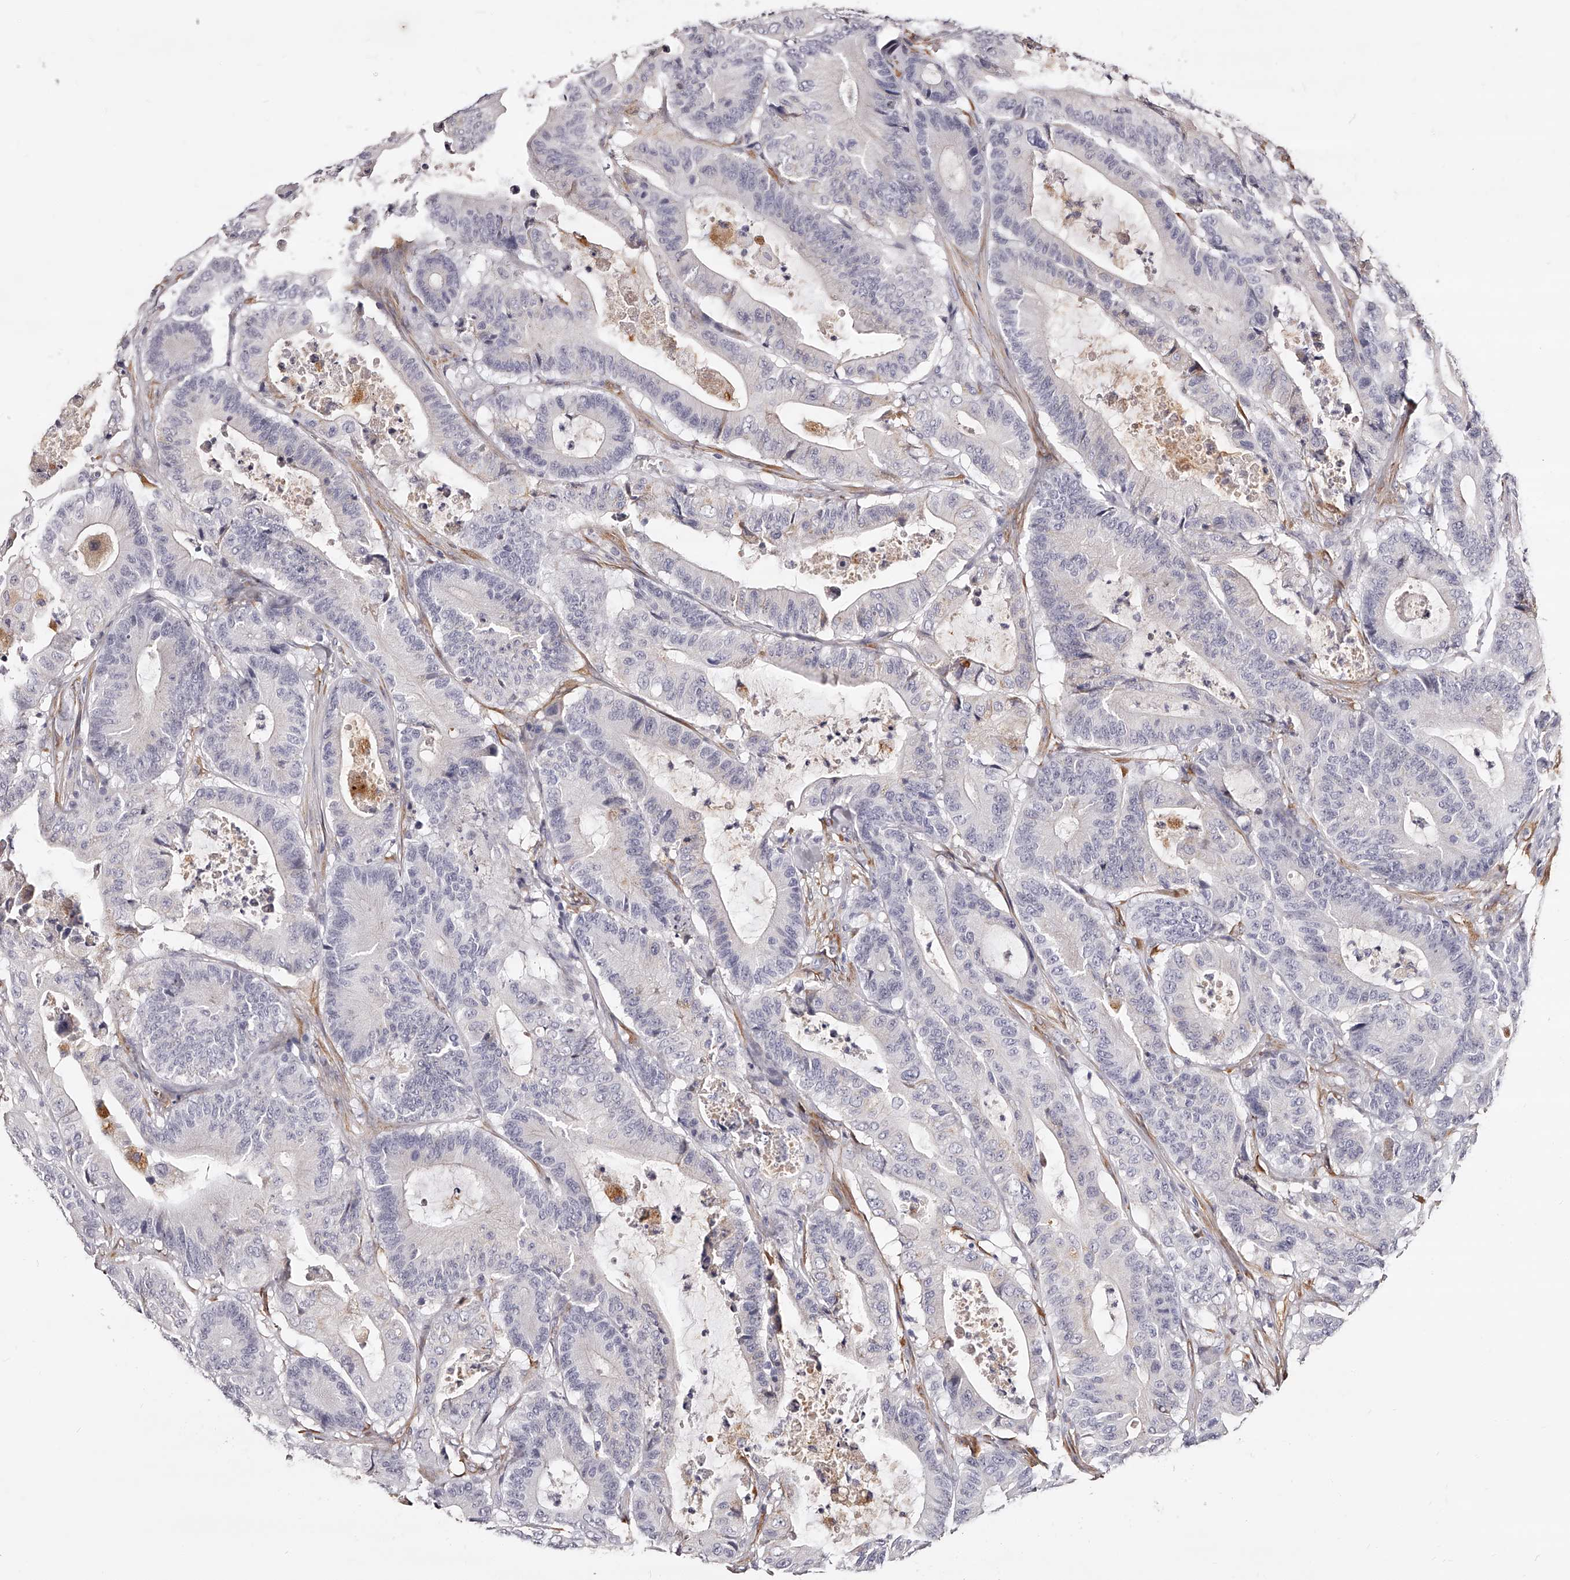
{"staining": {"intensity": "negative", "quantity": "none", "location": "none"}, "tissue": "colorectal cancer", "cell_type": "Tumor cells", "image_type": "cancer", "snomed": [{"axis": "morphology", "description": "Adenocarcinoma, NOS"}, {"axis": "topography", "description": "Colon"}], "caption": "Protein analysis of adenocarcinoma (colorectal) demonstrates no significant staining in tumor cells. (Stains: DAB immunohistochemistry (IHC) with hematoxylin counter stain, Microscopy: brightfield microscopy at high magnification).", "gene": "CD82", "patient": {"sex": "female", "age": 84}}